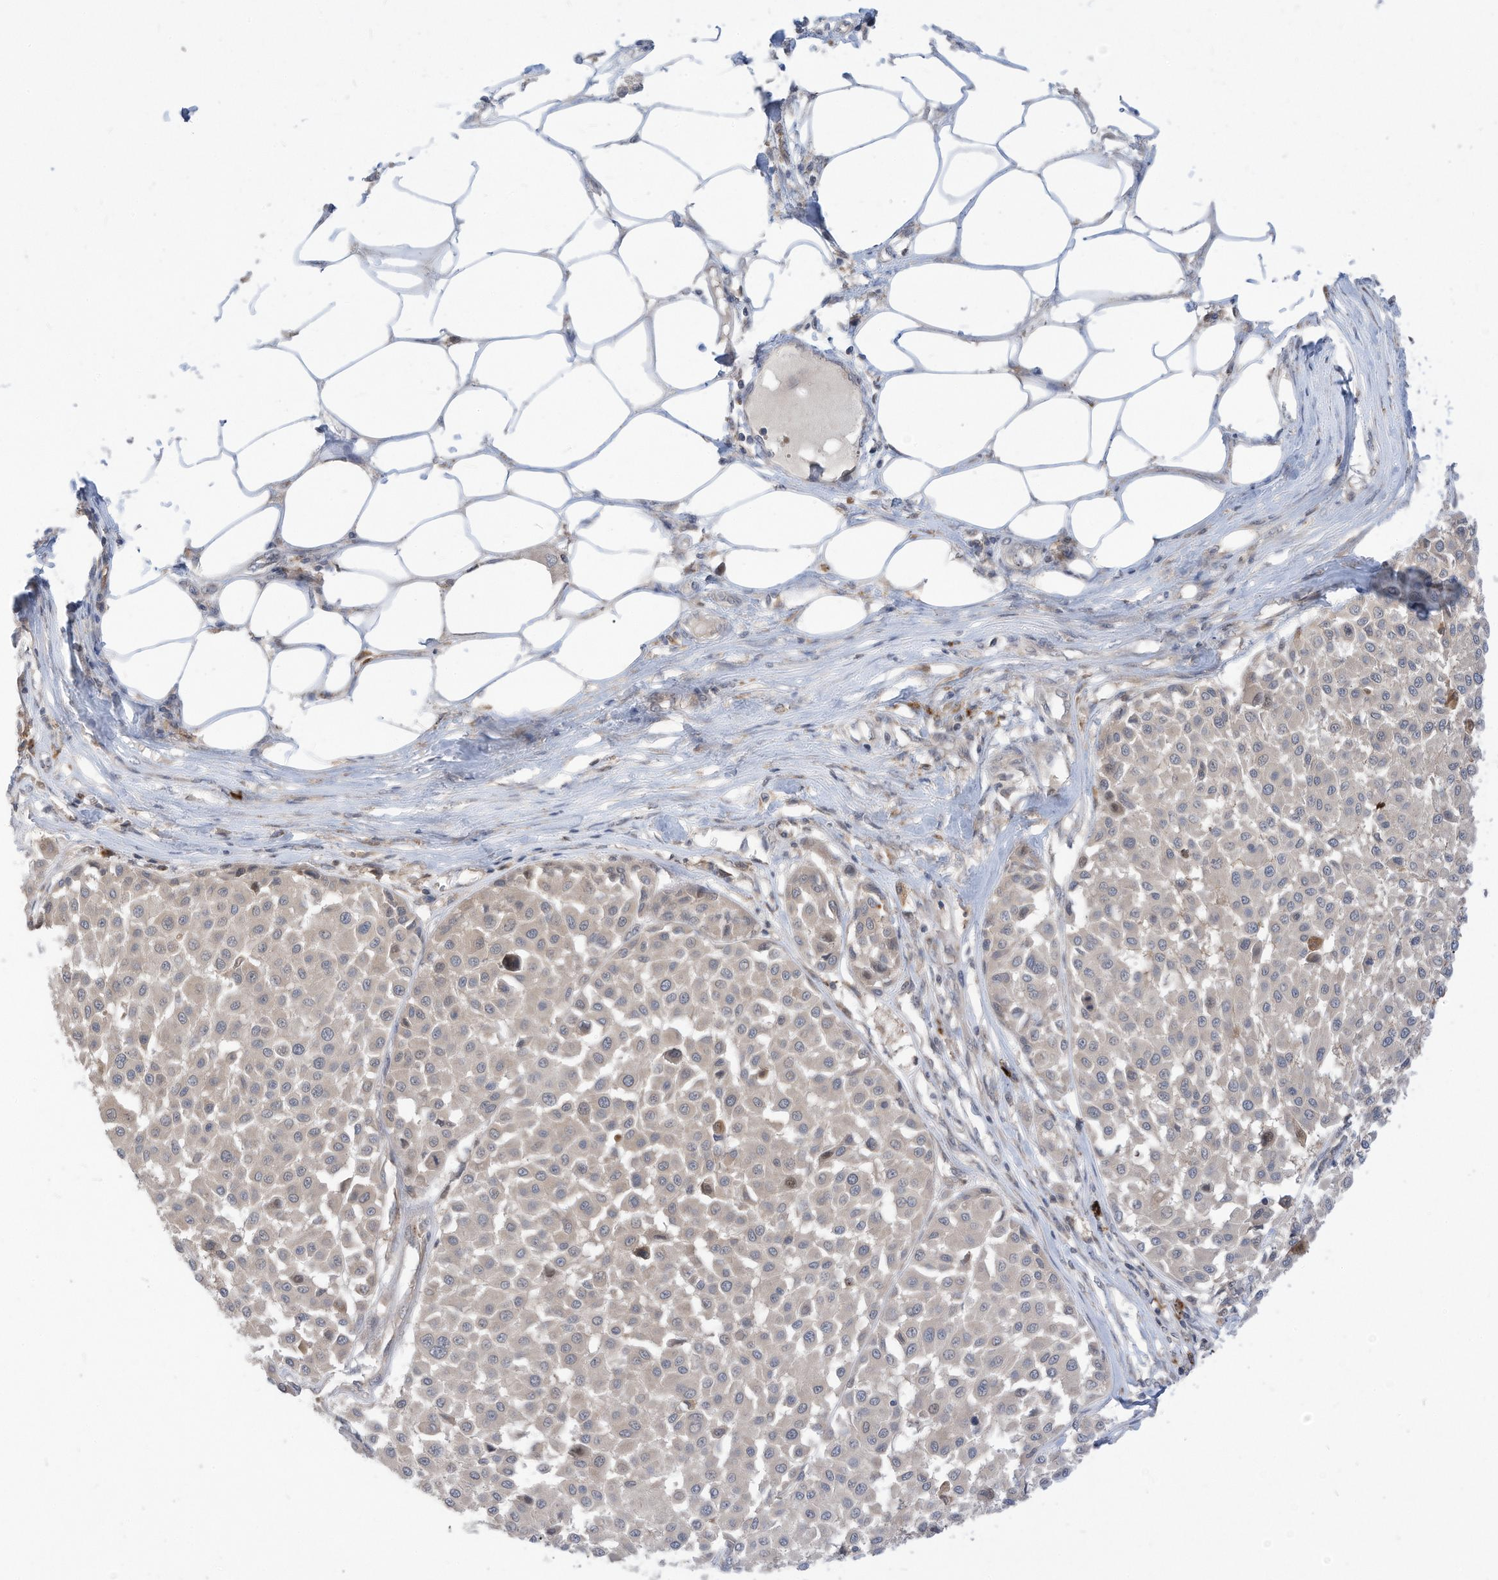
{"staining": {"intensity": "negative", "quantity": "none", "location": "none"}, "tissue": "melanoma", "cell_type": "Tumor cells", "image_type": "cancer", "snomed": [{"axis": "morphology", "description": "Malignant melanoma, Metastatic site"}, {"axis": "topography", "description": "Soft tissue"}], "caption": "Image shows no protein expression in tumor cells of malignant melanoma (metastatic site) tissue.", "gene": "CNKSR1", "patient": {"sex": "male", "age": 41}}